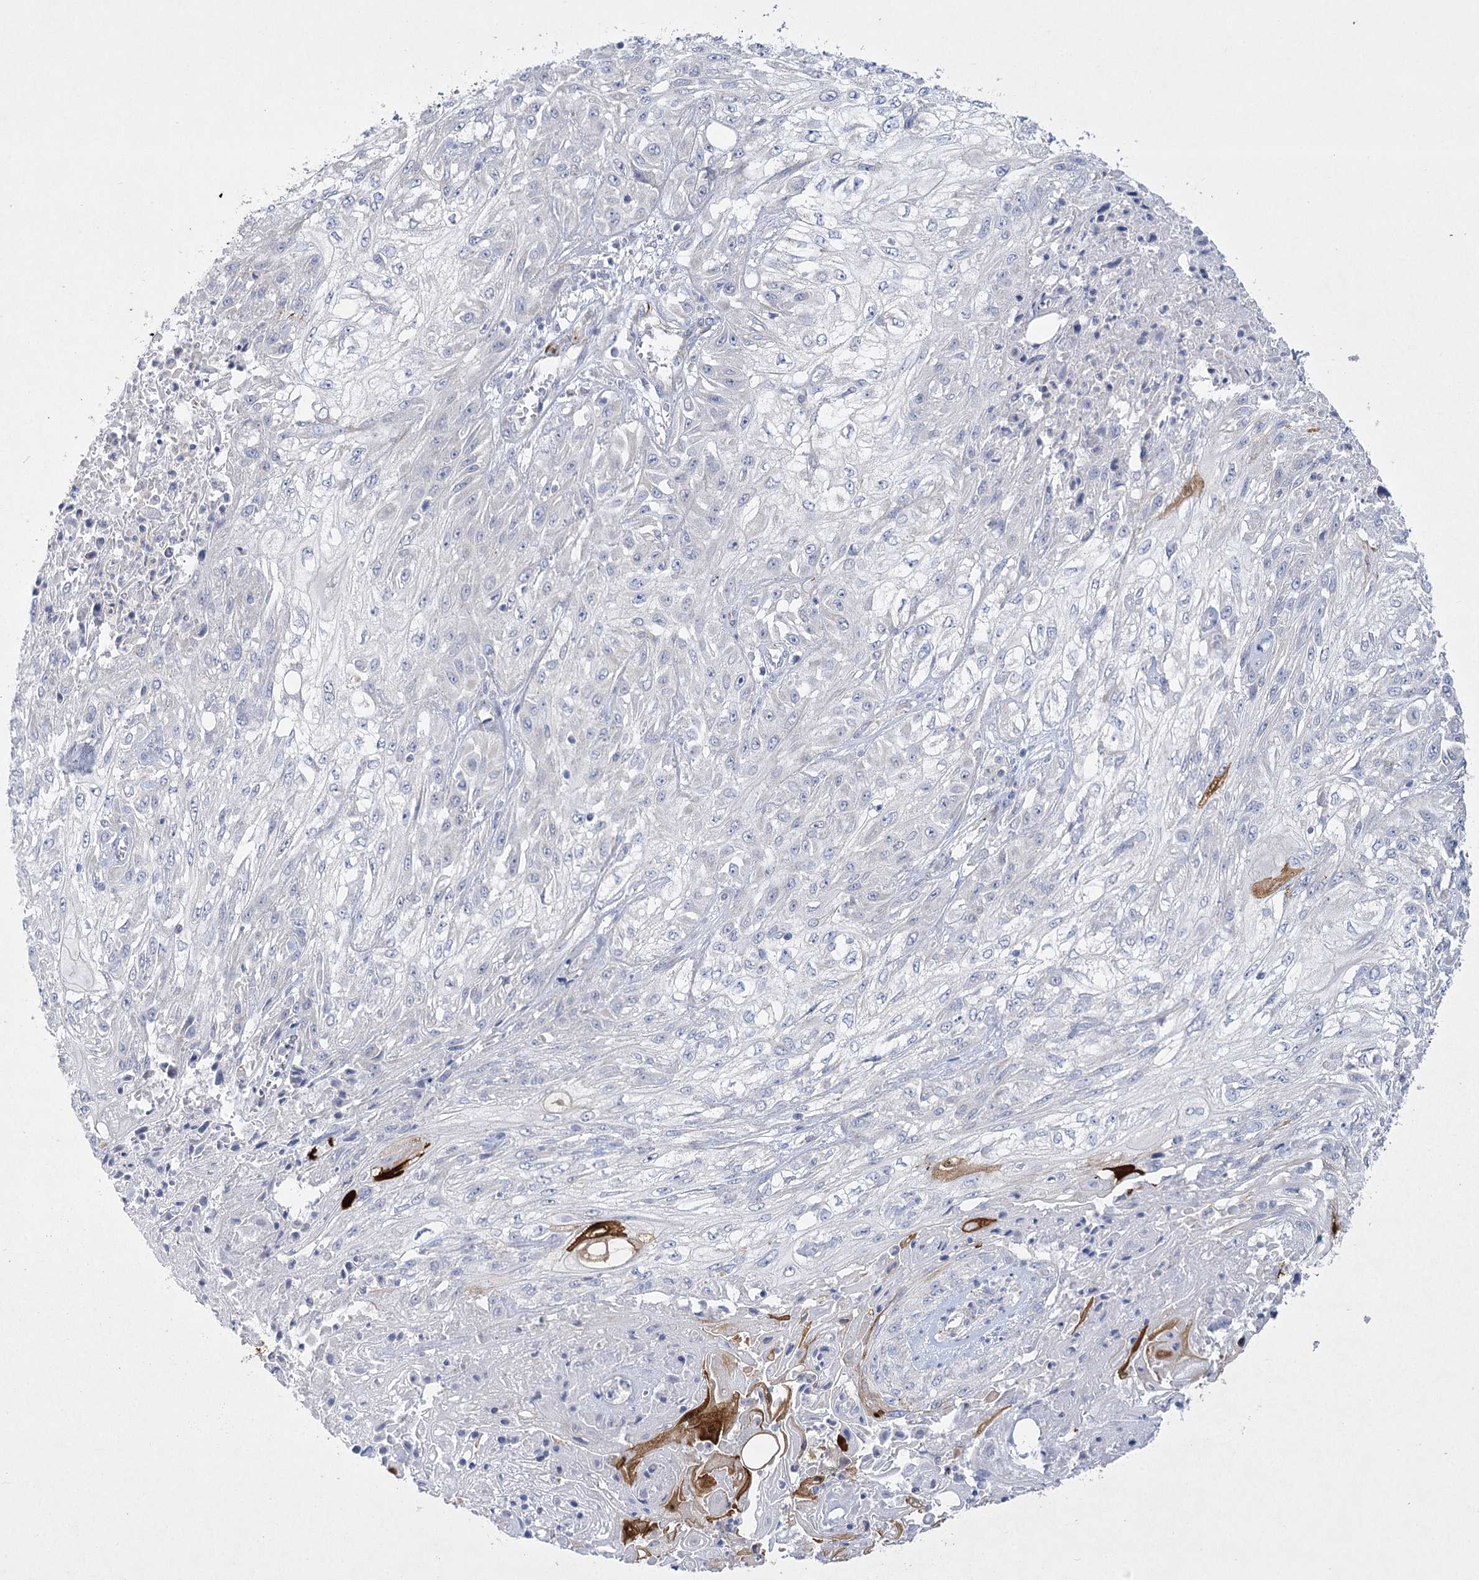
{"staining": {"intensity": "negative", "quantity": "none", "location": "none"}, "tissue": "skin cancer", "cell_type": "Tumor cells", "image_type": "cancer", "snomed": [{"axis": "morphology", "description": "Squamous cell carcinoma, NOS"}, {"axis": "morphology", "description": "Squamous cell carcinoma, metastatic, NOS"}, {"axis": "topography", "description": "Skin"}, {"axis": "topography", "description": "Lymph node"}], "caption": "Tumor cells show no significant protein positivity in skin metastatic squamous cell carcinoma.", "gene": "DHTKD1", "patient": {"sex": "male", "age": 75}}